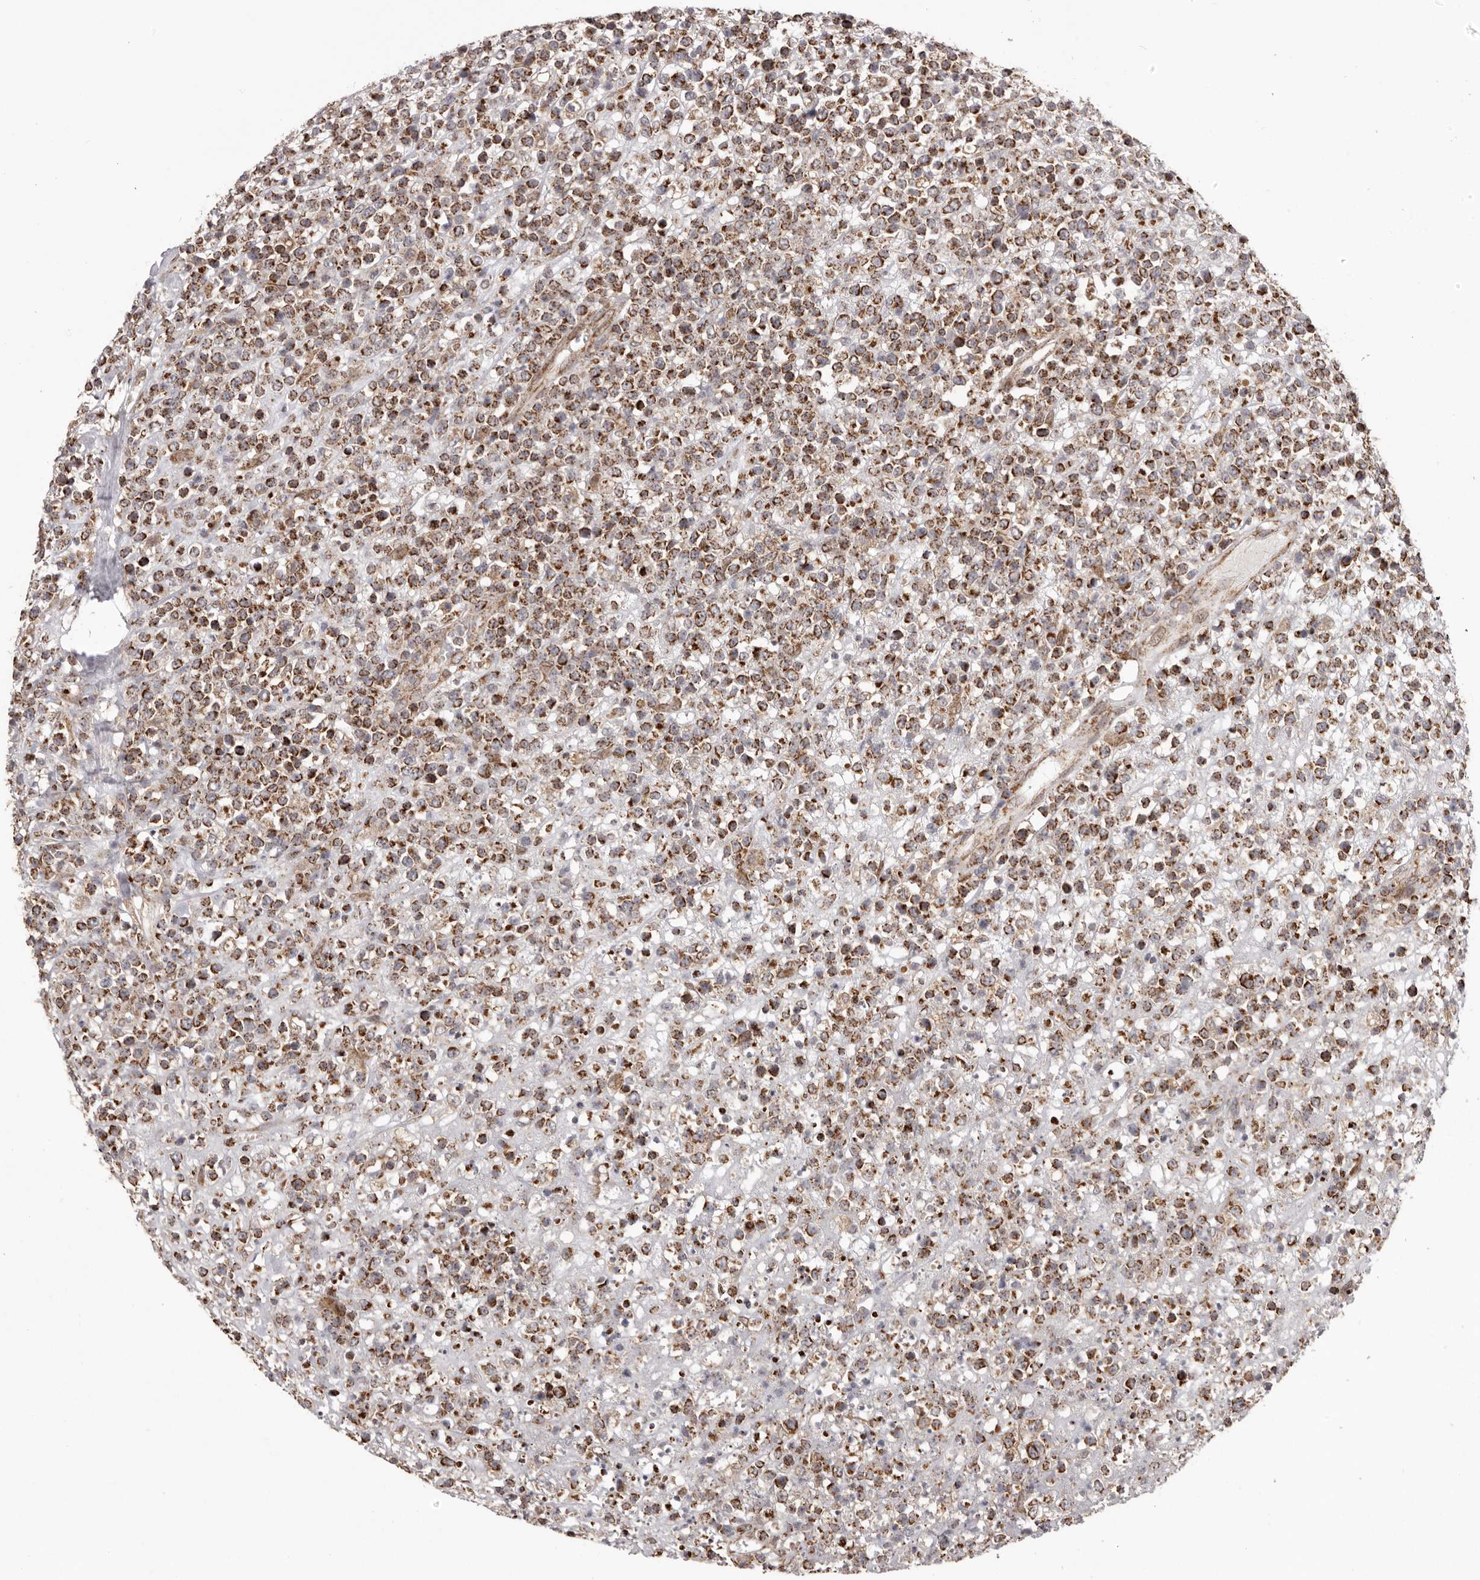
{"staining": {"intensity": "strong", "quantity": ">75%", "location": "cytoplasmic/membranous"}, "tissue": "lymphoma", "cell_type": "Tumor cells", "image_type": "cancer", "snomed": [{"axis": "morphology", "description": "Malignant lymphoma, non-Hodgkin's type, High grade"}, {"axis": "topography", "description": "Colon"}], "caption": "Immunohistochemical staining of lymphoma exhibits strong cytoplasmic/membranous protein positivity in approximately >75% of tumor cells.", "gene": "CHRM2", "patient": {"sex": "female", "age": 53}}